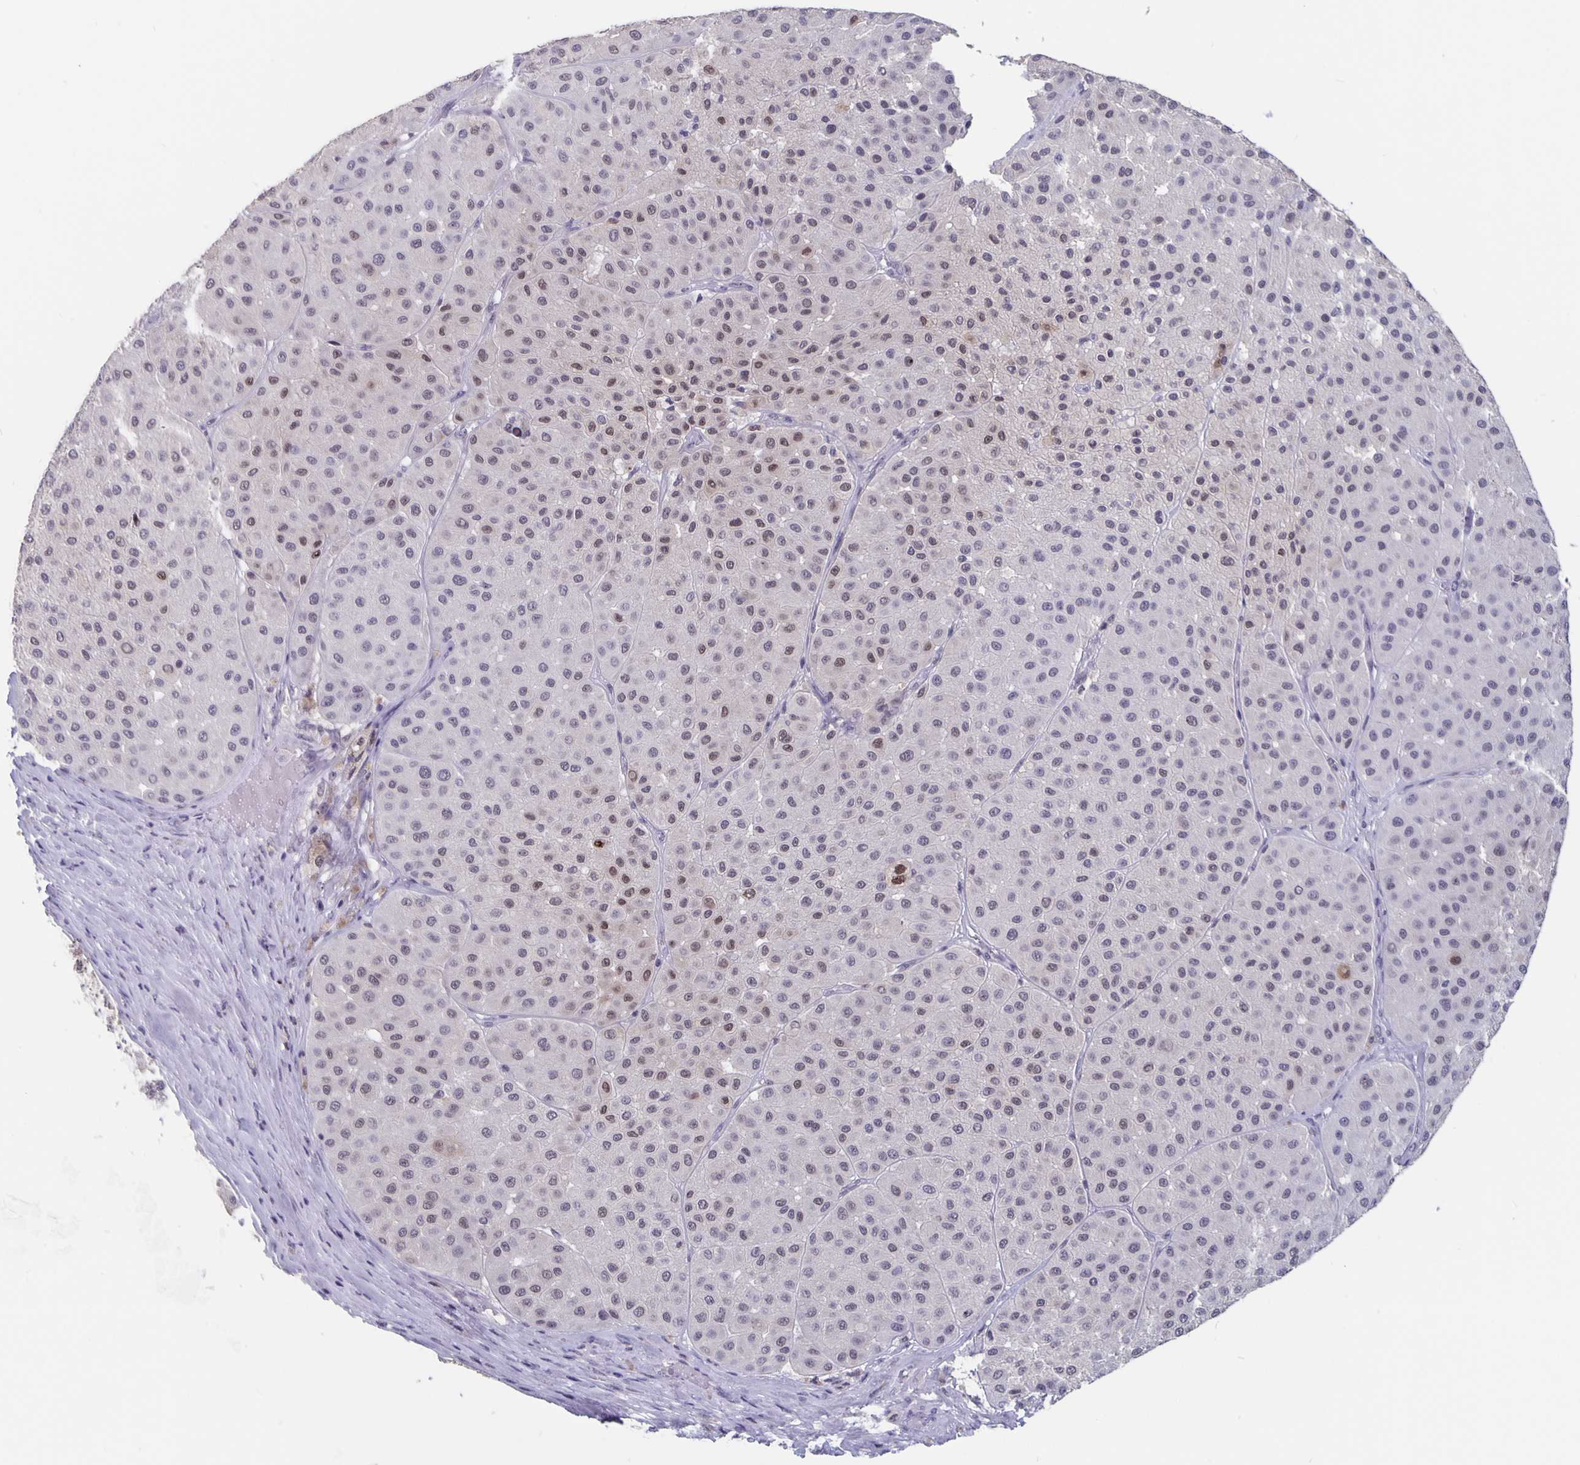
{"staining": {"intensity": "weak", "quantity": "25%-75%", "location": "nuclear"}, "tissue": "melanoma", "cell_type": "Tumor cells", "image_type": "cancer", "snomed": [{"axis": "morphology", "description": "Malignant melanoma, Metastatic site"}, {"axis": "topography", "description": "Smooth muscle"}], "caption": "A brown stain shows weak nuclear staining of a protein in malignant melanoma (metastatic site) tumor cells. The protein of interest is shown in brown color, while the nuclei are stained blue.", "gene": "ZNF691", "patient": {"sex": "male", "age": 41}}